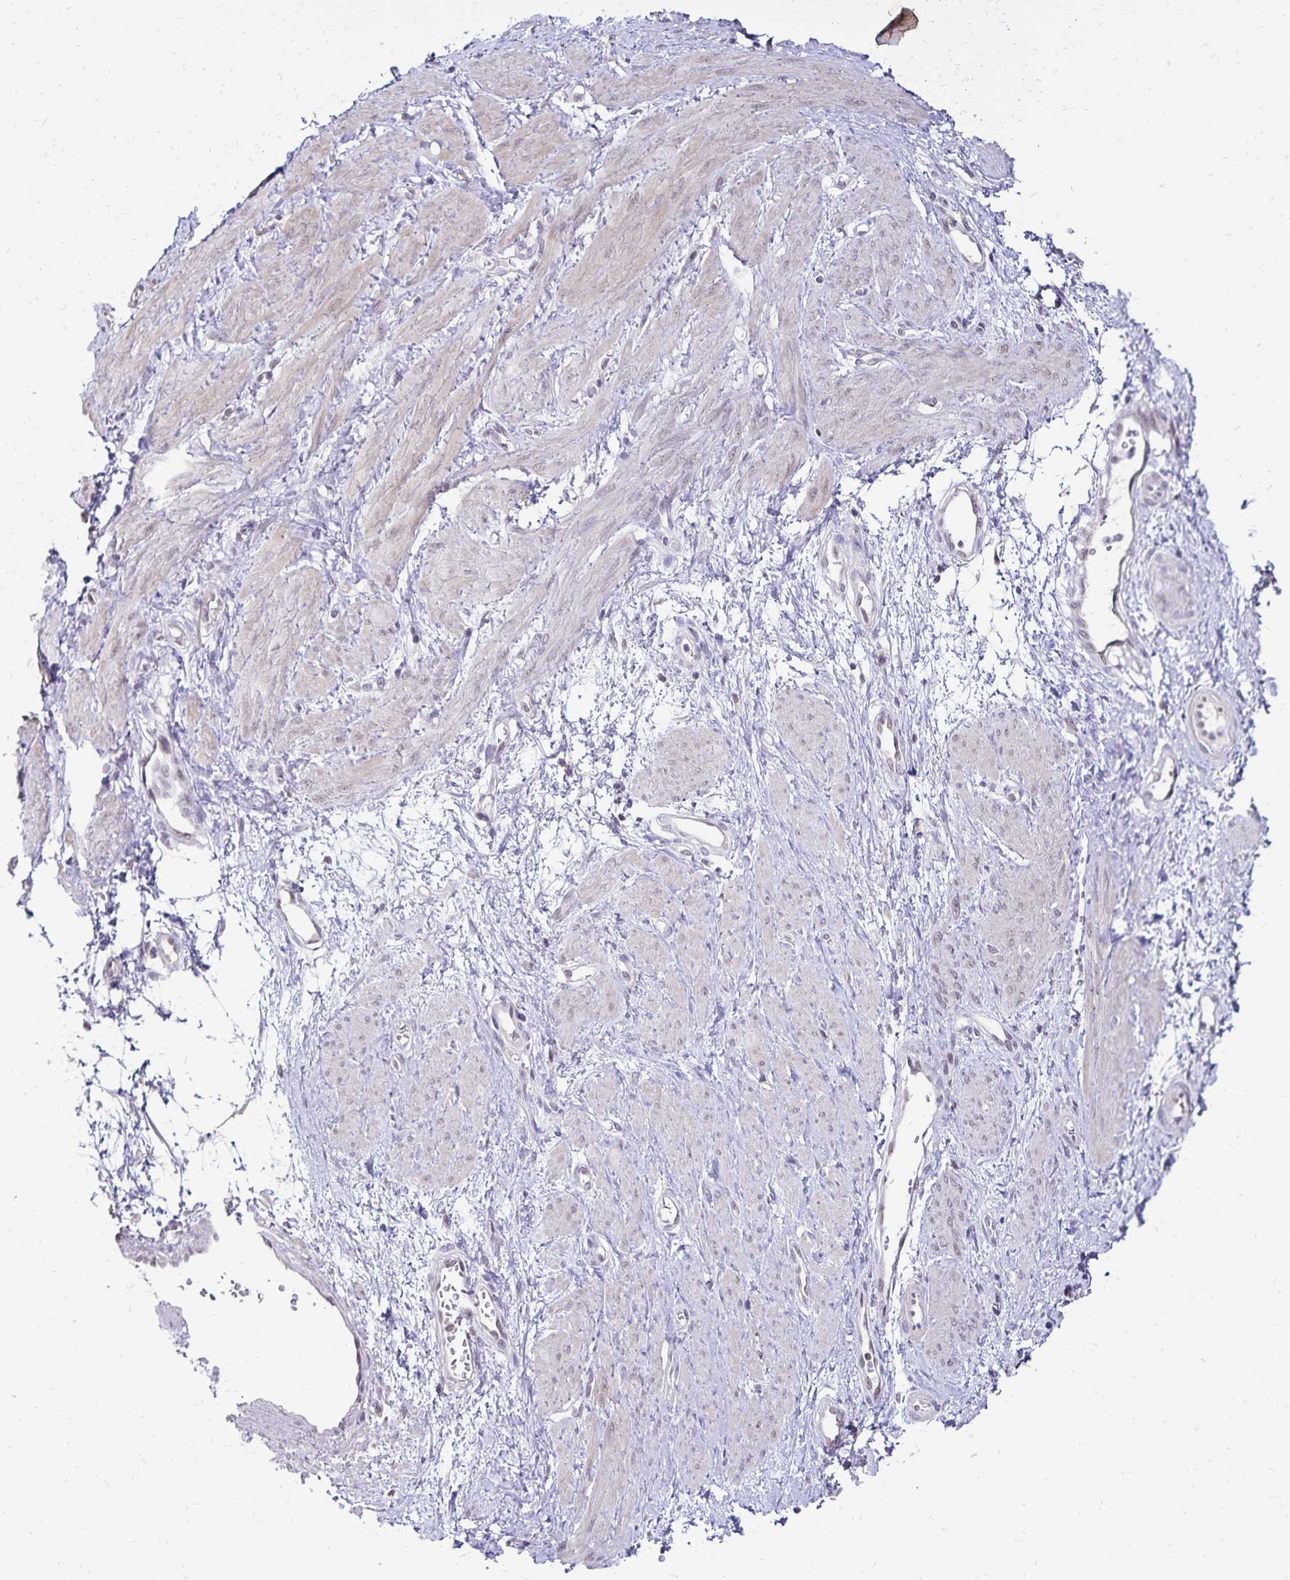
{"staining": {"intensity": "negative", "quantity": "none", "location": "none"}, "tissue": "smooth muscle", "cell_type": "Smooth muscle cells", "image_type": "normal", "snomed": [{"axis": "morphology", "description": "Normal tissue, NOS"}, {"axis": "topography", "description": "Smooth muscle"}, {"axis": "topography", "description": "Uterus"}], "caption": "The photomicrograph shows no staining of smooth muscle cells in normal smooth muscle.", "gene": "POLB", "patient": {"sex": "female", "age": 39}}